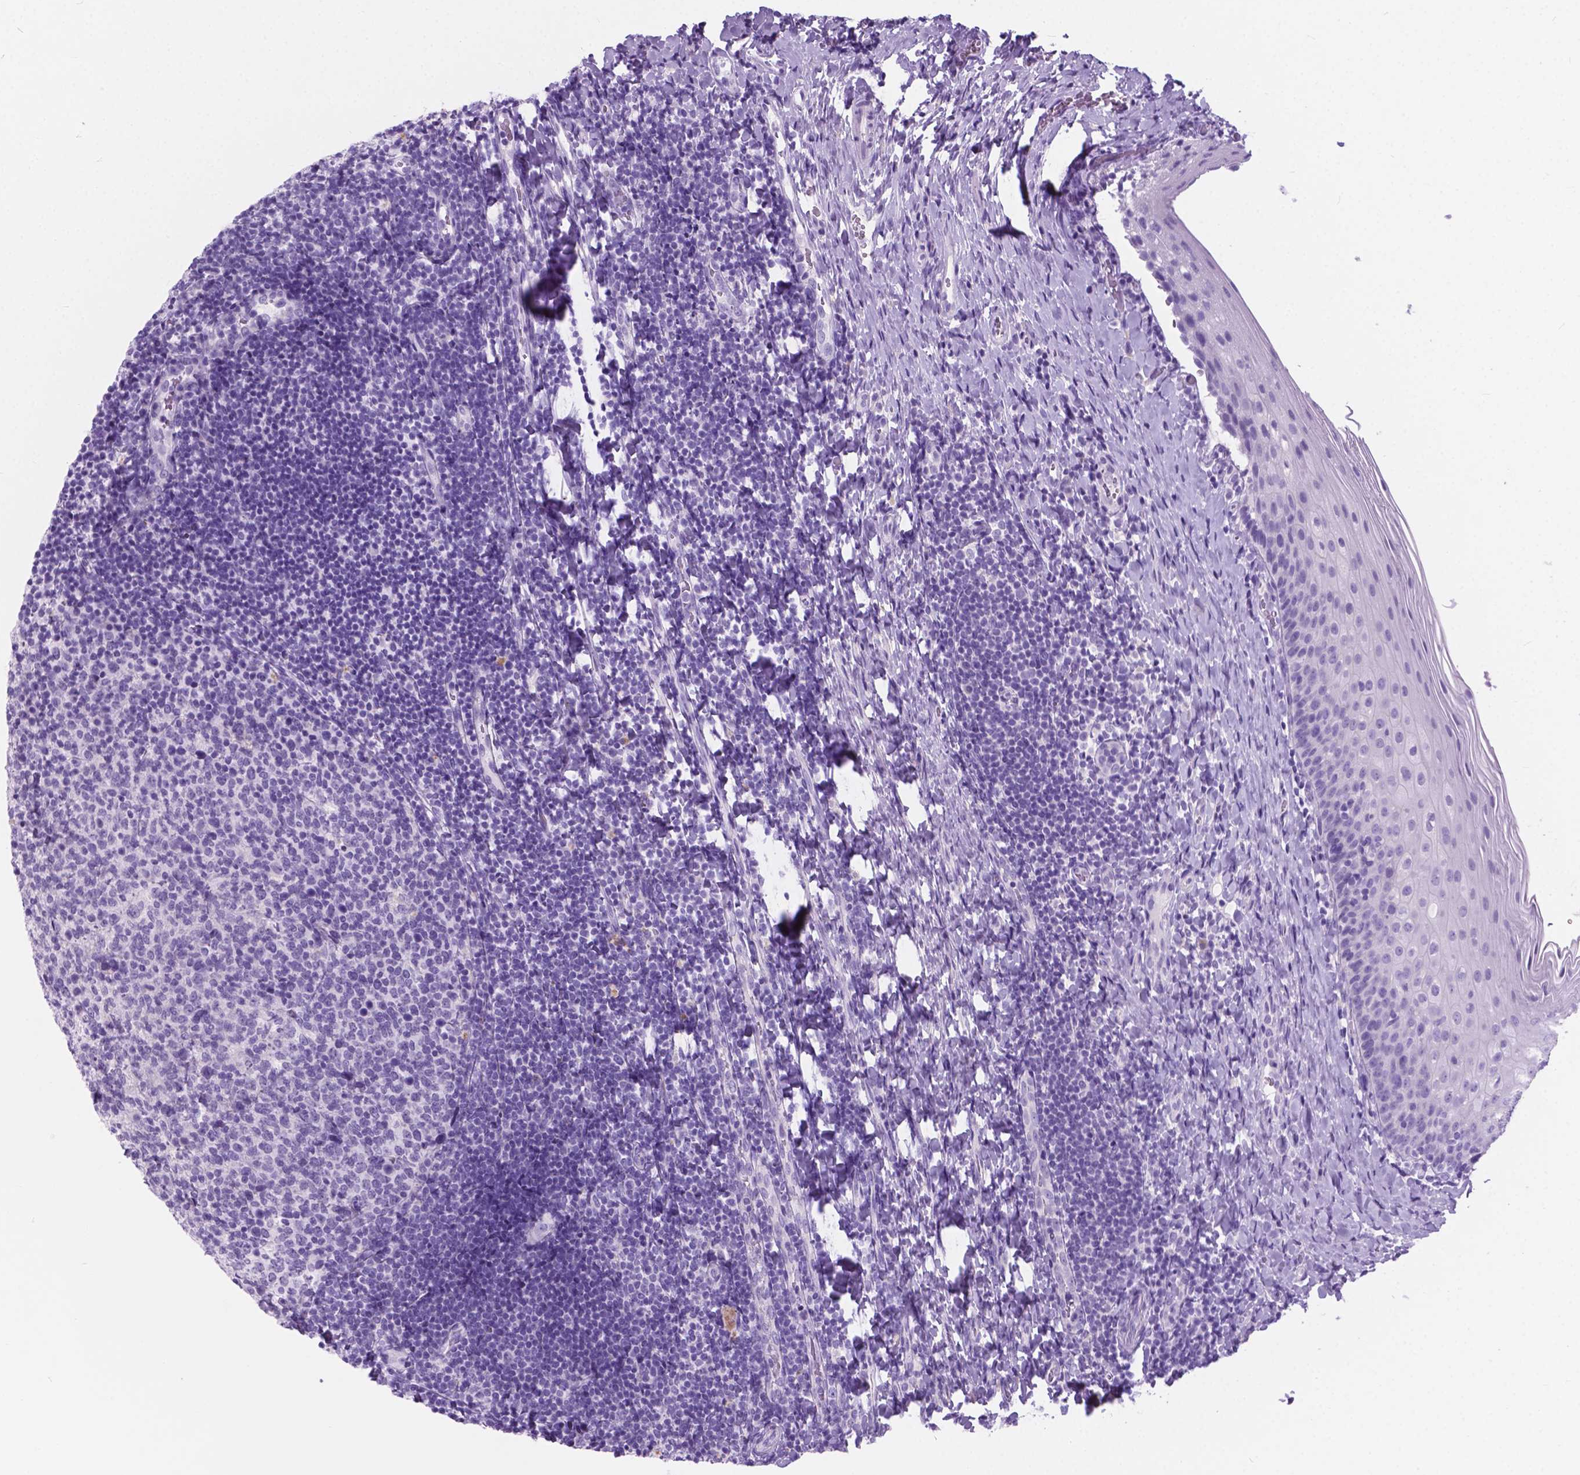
{"staining": {"intensity": "negative", "quantity": "none", "location": "none"}, "tissue": "tonsil", "cell_type": "Germinal center cells", "image_type": "normal", "snomed": [{"axis": "morphology", "description": "Normal tissue, NOS"}, {"axis": "topography", "description": "Tonsil"}], "caption": "DAB (3,3'-diaminobenzidine) immunohistochemical staining of unremarkable tonsil reveals no significant expression in germinal center cells.", "gene": "ARMS2", "patient": {"sex": "female", "age": 10}}